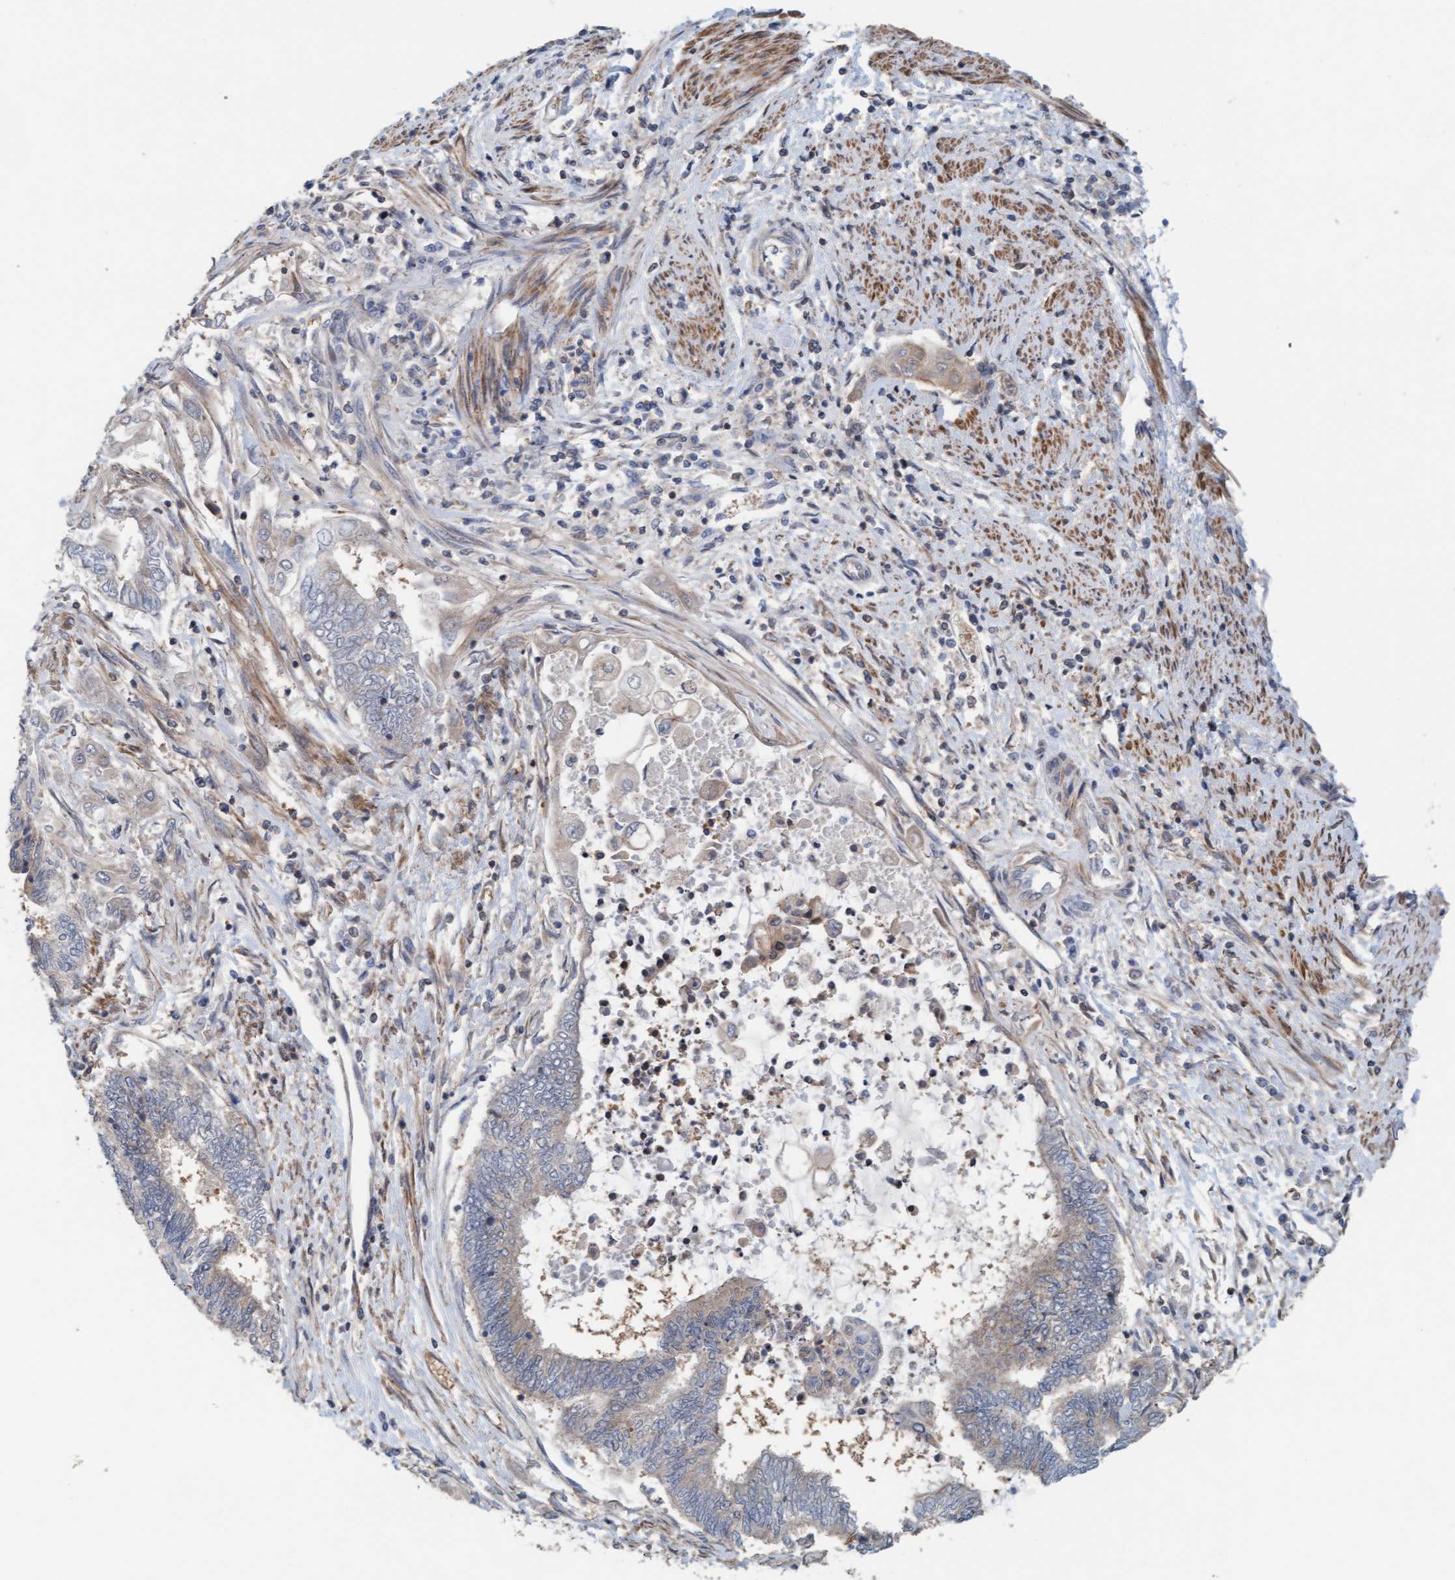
{"staining": {"intensity": "weak", "quantity": "25%-75%", "location": "cytoplasmic/membranous"}, "tissue": "endometrial cancer", "cell_type": "Tumor cells", "image_type": "cancer", "snomed": [{"axis": "morphology", "description": "Adenocarcinoma, NOS"}, {"axis": "topography", "description": "Uterus"}, {"axis": "topography", "description": "Endometrium"}], "caption": "Human adenocarcinoma (endometrial) stained for a protein (brown) exhibits weak cytoplasmic/membranous positive staining in approximately 25%-75% of tumor cells.", "gene": "UBAP1", "patient": {"sex": "female", "age": 70}}